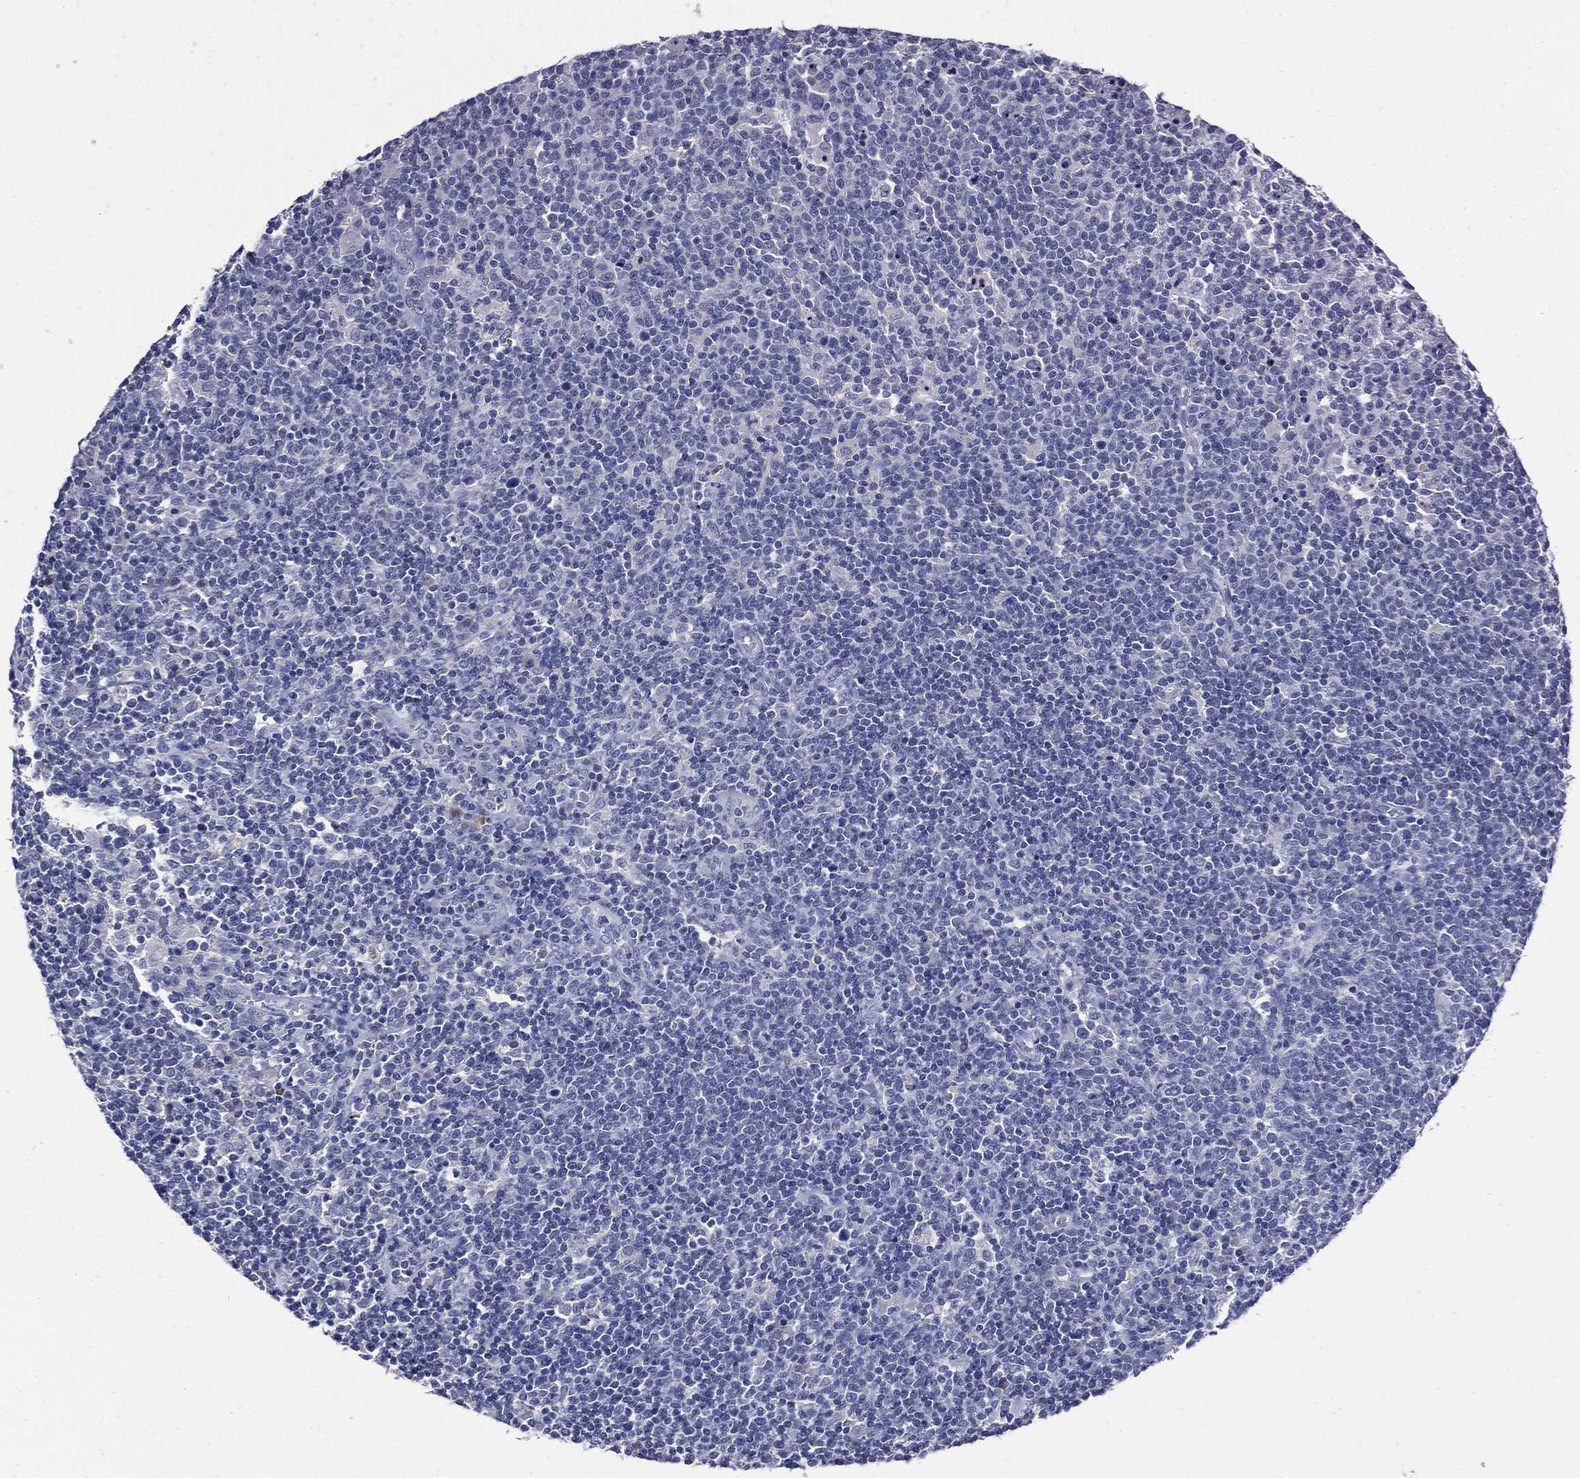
{"staining": {"intensity": "negative", "quantity": "none", "location": "none"}, "tissue": "lymphoma", "cell_type": "Tumor cells", "image_type": "cancer", "snomed": [{"axis": "morphology", "description": "Malignant lymphoma, non-Hodgkin's type, High grade"}, {"axis": "topography", "description": "Lymph node"}], "caption": "IHC histopathology image of malignant lymphoma, non-Hodgkin's type (high-grade) stained for a protein (brown), which shows no expression in tumor cells.", "gene": "CPE", "patient": {"sex": "male", "age": 61}}